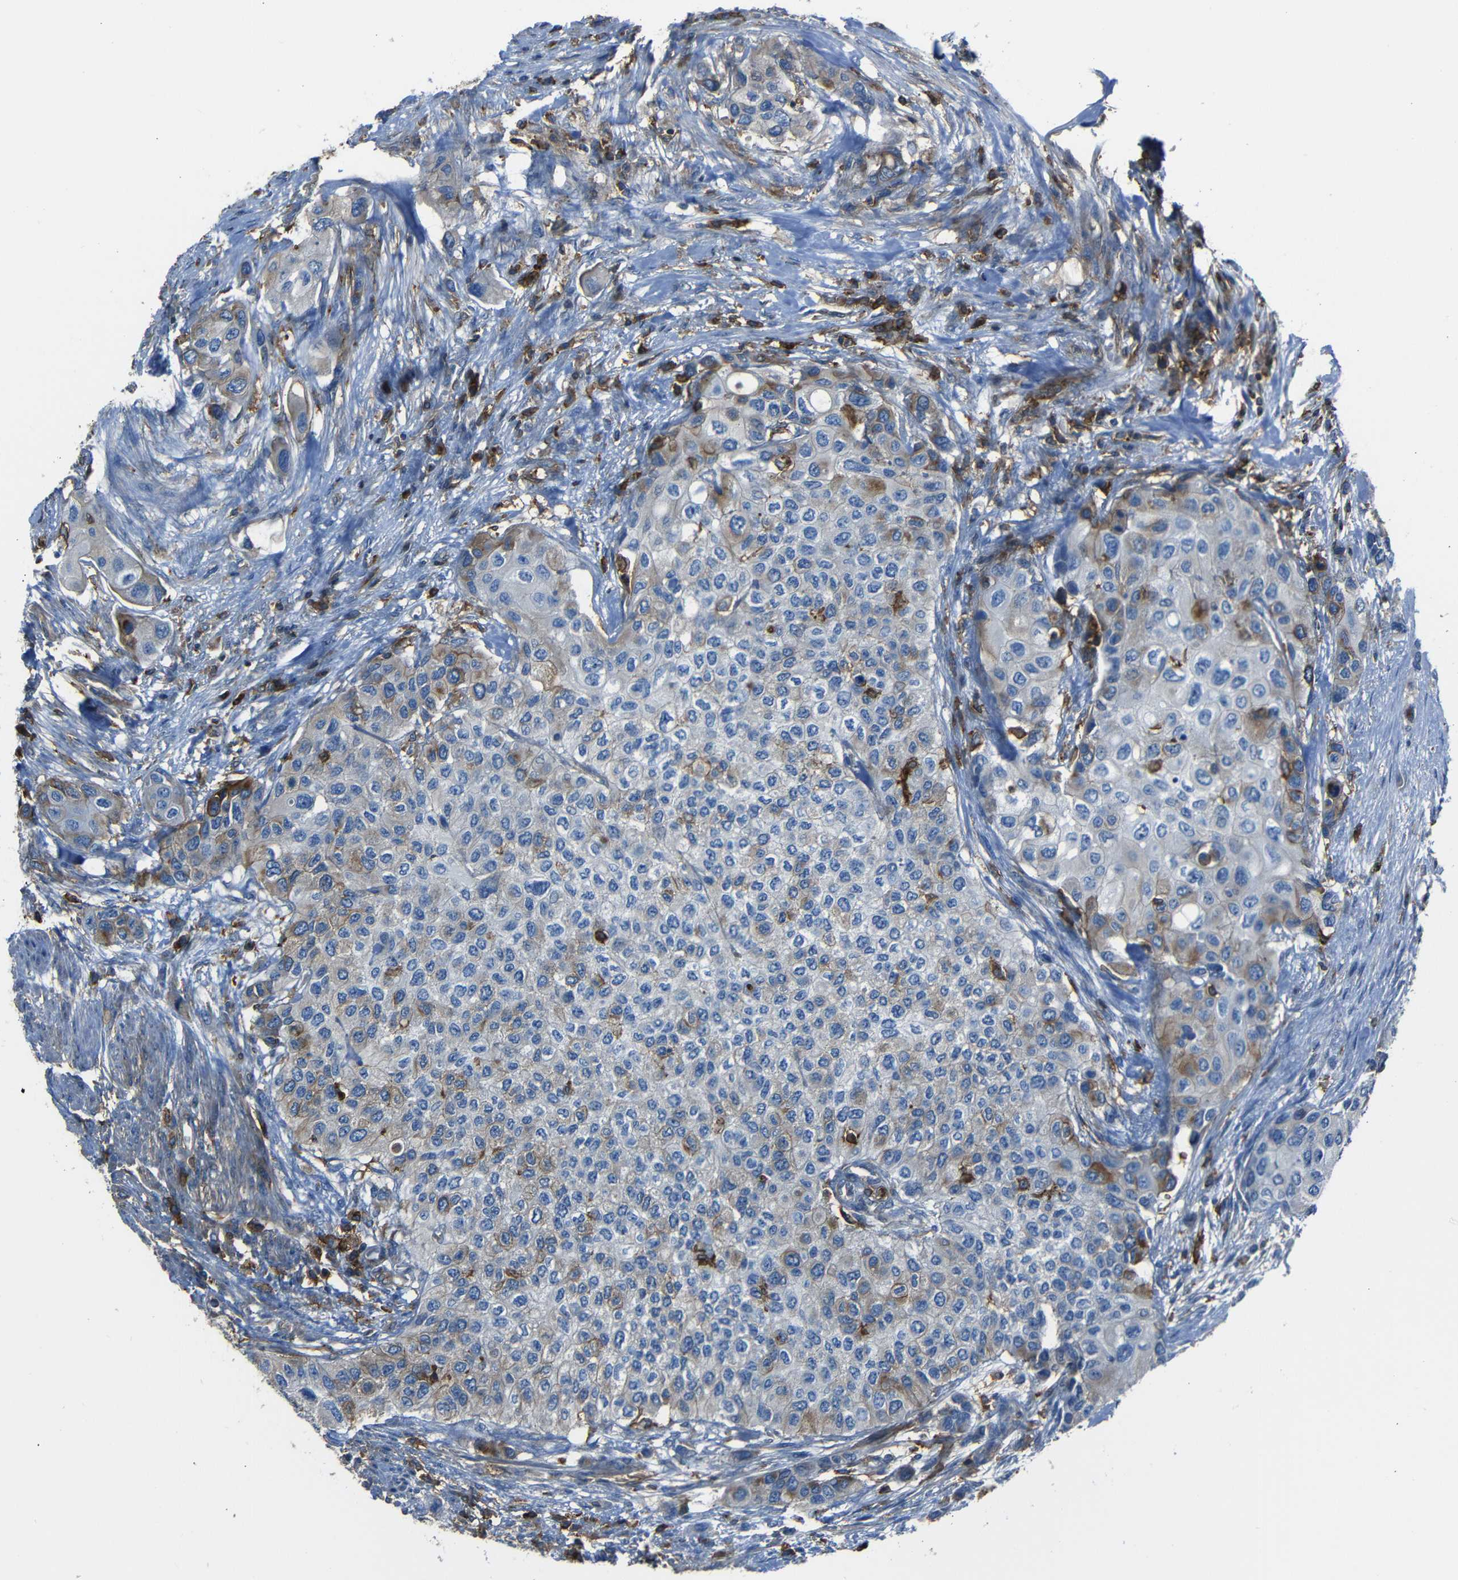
{"staining": {"intensity": "weak", "quantity": "<25%", "location": "cytoplasmic/membranous"}, "tissue": "urothelial cancer", "cell_type": "Tumor cells", "image_type": "cancer", "snomed": [{"axis": "morphology", "description": "Urothelial carcinoma, High grade"}, {"axis": "topography", "description": "Urinary bladder"}], "caption": "The immunohistochemistry histopathology image has no significant positivity in tumor cells of high-grade urothelial carcinoma tissue.", "gene": "ADGRE5", "patient": {"sex": "female", "age": 56}}